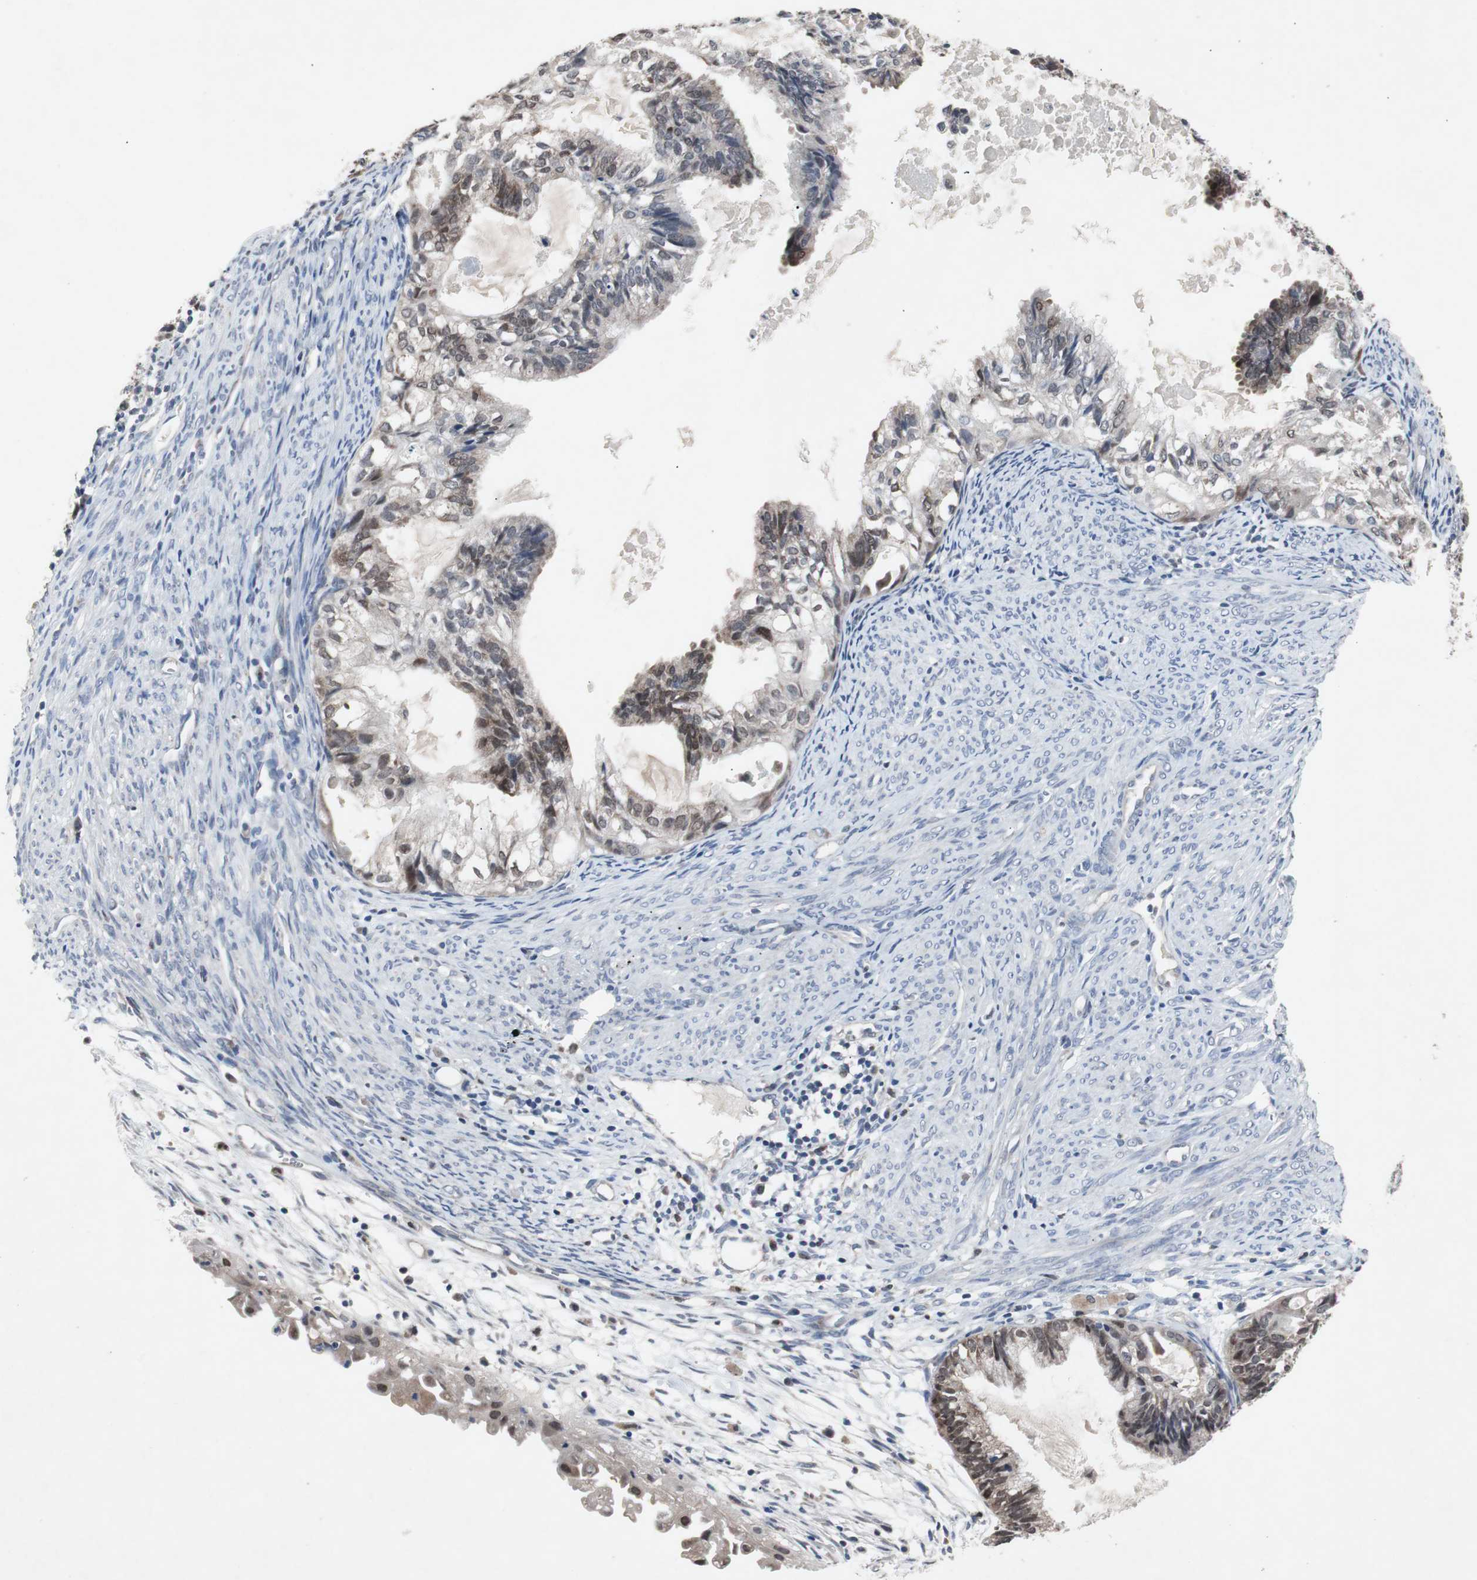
{"staining": {"intensity": "moderate", "quantity": ">75%", "location": "nuclear"}, "tissue": "cervical cancer", "cell_type": "Tumor cells", "image_type": "cancer", "snomed": [{"axis": "morphology", "description": "Normal tissue, NOS"}, {"axis": "morphology", "description": "Adenocarcinoma, NOS"}, {"axis": "topography", "description": "Cervix"}, {"axis": "topography", "description": "Endometrium"}], "caption": "Adenocarcinoma (cervical) was stained to show a protein in brown. There is medium levels of moderate nuclear staining in about >75% of tumor cells. (DAB (3,3'-diaminobenzidine) IHC with brightfield microscopy, high magnification).", "gene": "RBM47", "patient": {"sex": "female", "age": 86}}